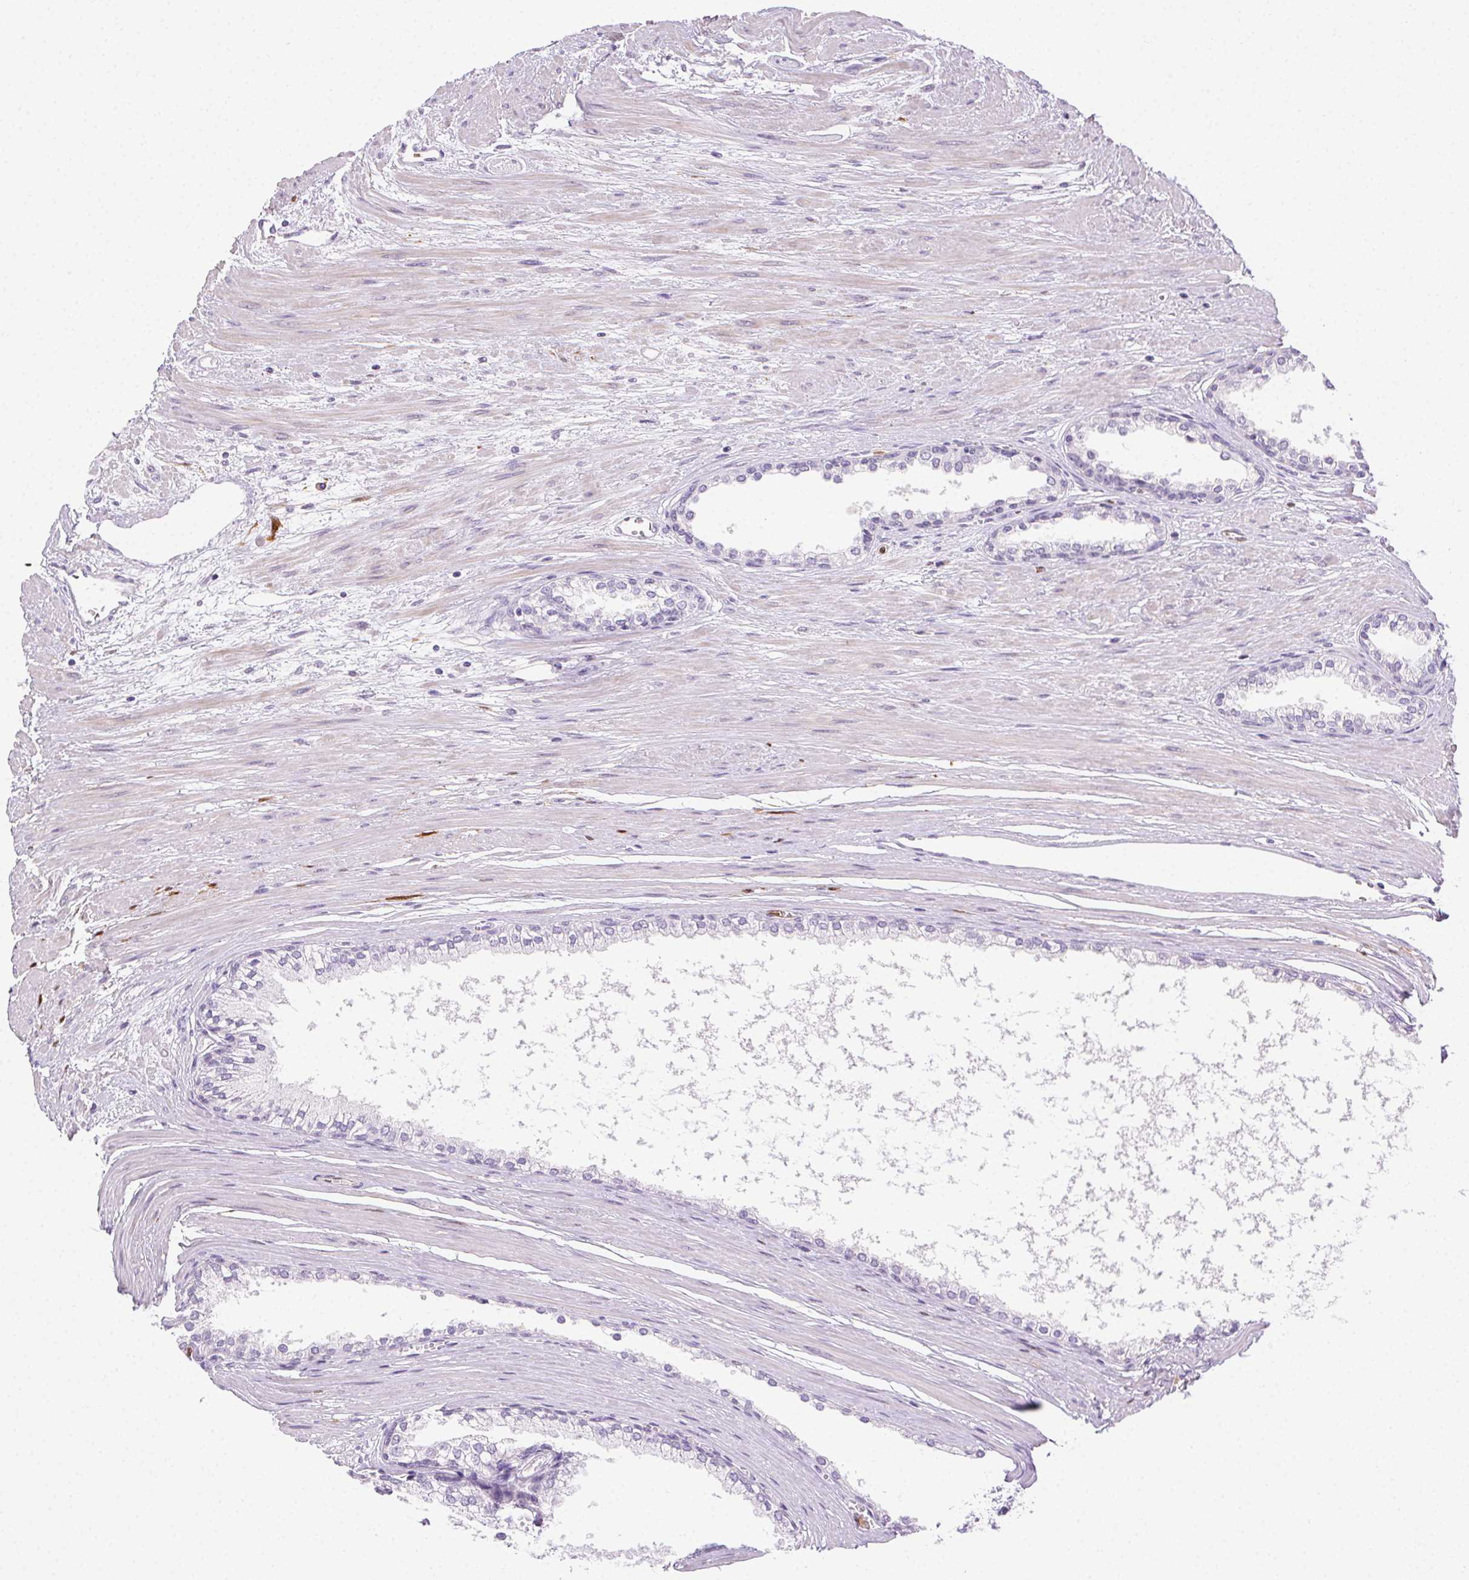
{"staining": {"intensity": "negative", "quantity": "none", "location": "none"}, "tissue": "prostate cancer", "cell_type": "Tumor cells", "image_type": "cancer", "snomed": [{"axis": "morphology", "description": "Adenocarcinoma, Medium grade"}, {"axis": "topography", "description": "Prostate"}], "caption": "Tumor cells are negative for brown protein staining in prostate cancer.", "gene": "TMEM45A", "patient": {"sex": "male", "age": 57}}